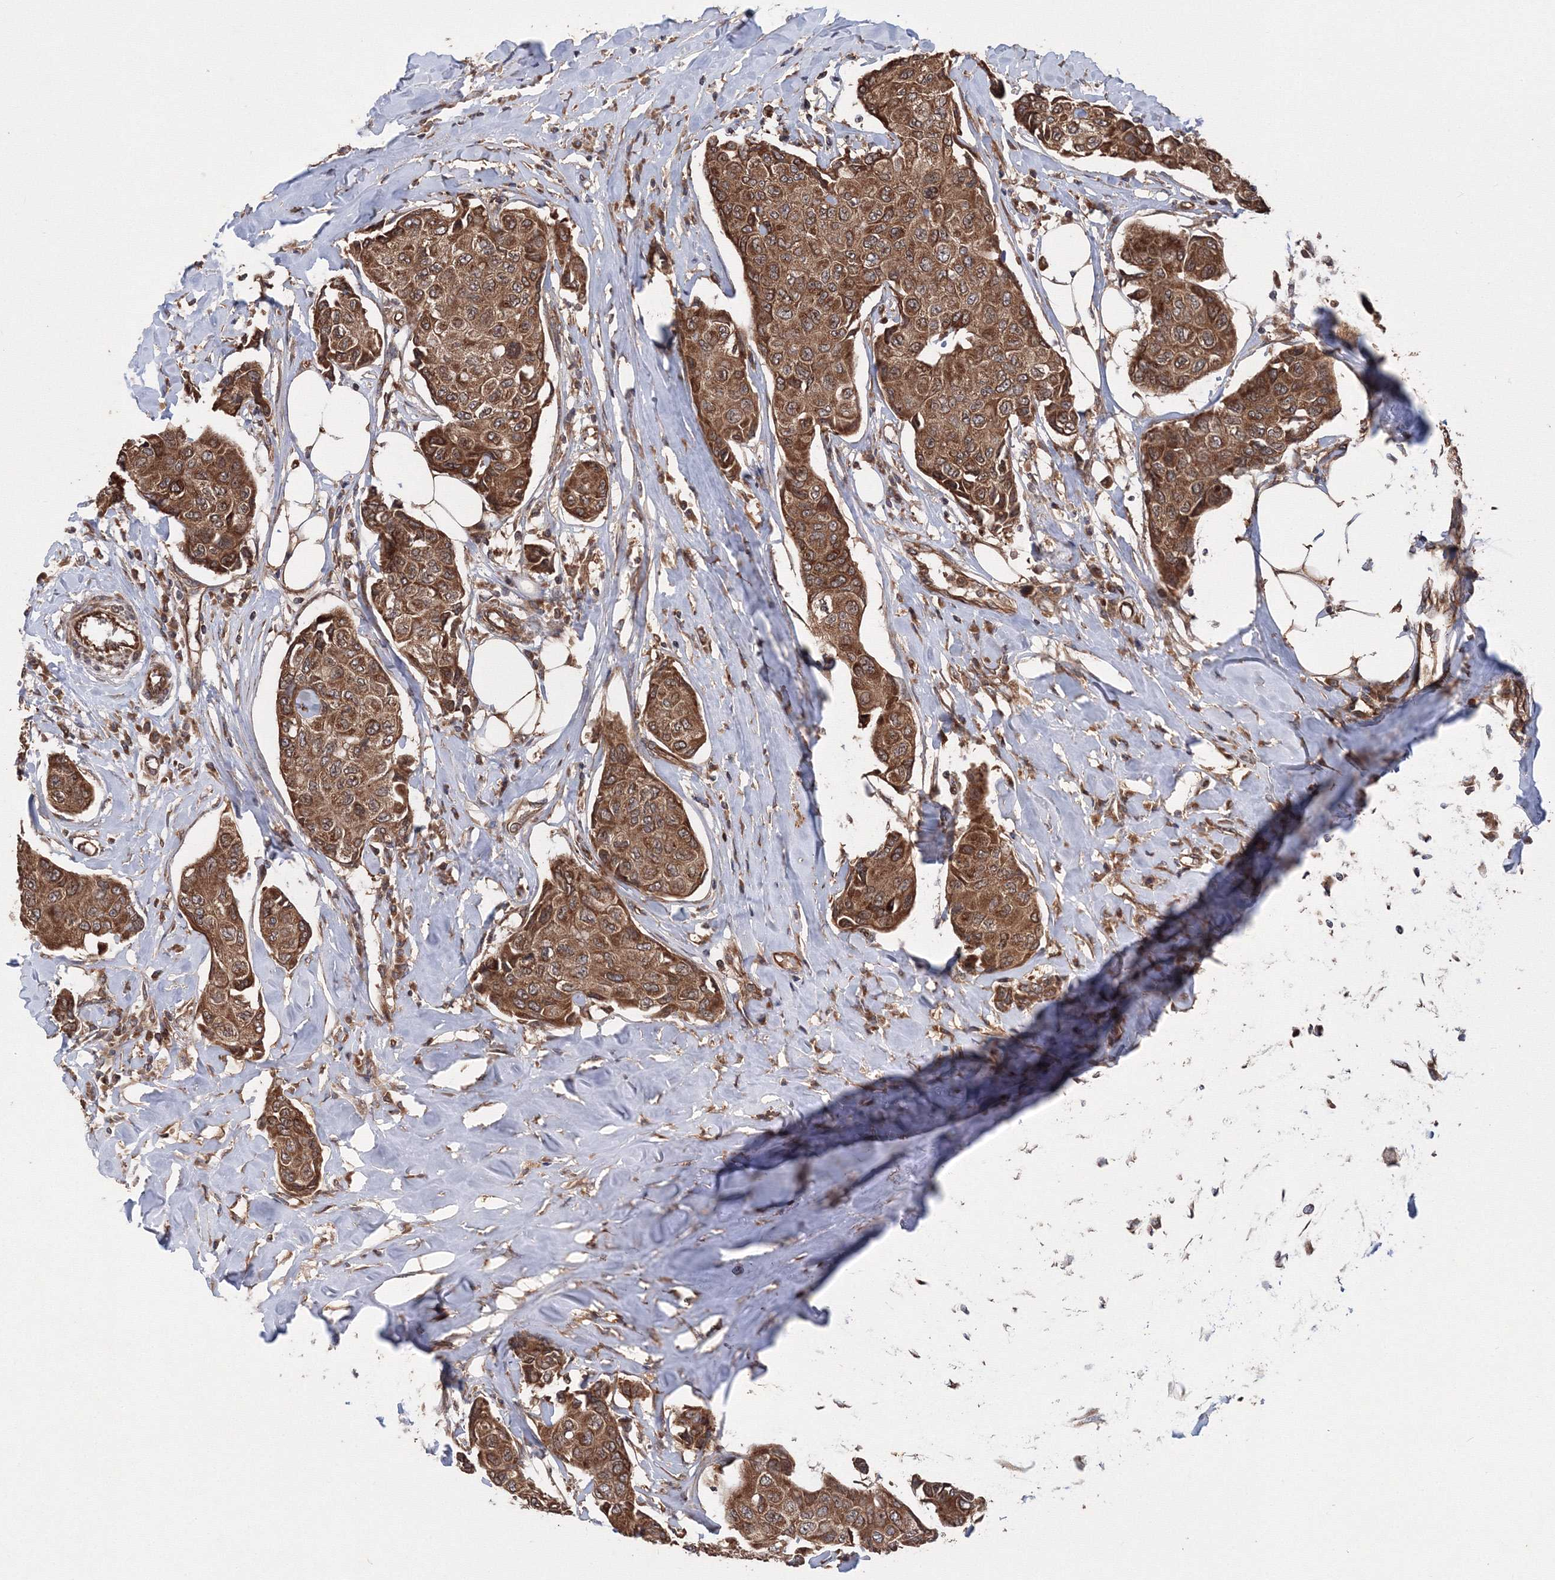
{"staining": {"intensity": "strong", "quantity": ">75%", "location": "cytoplasmic/membranous"}, "tissue": "breast cancer", "cell_type": "Tumor cells", "image_type": "cancer", "snomed": [{"axis": "morphology", "description": "Duct carcinoma"}, {"axis": "topography", "description": "Breast"}], "caption": "About >75% of tumor cells in infiltrating ductal carcinoma (breast) exhibit strong cytoplasmic/membranous protein staining as visualized by brown immunohistochemical staining.", "gene": "ATG3", "patient": {"sex": "female", "age": 80}}